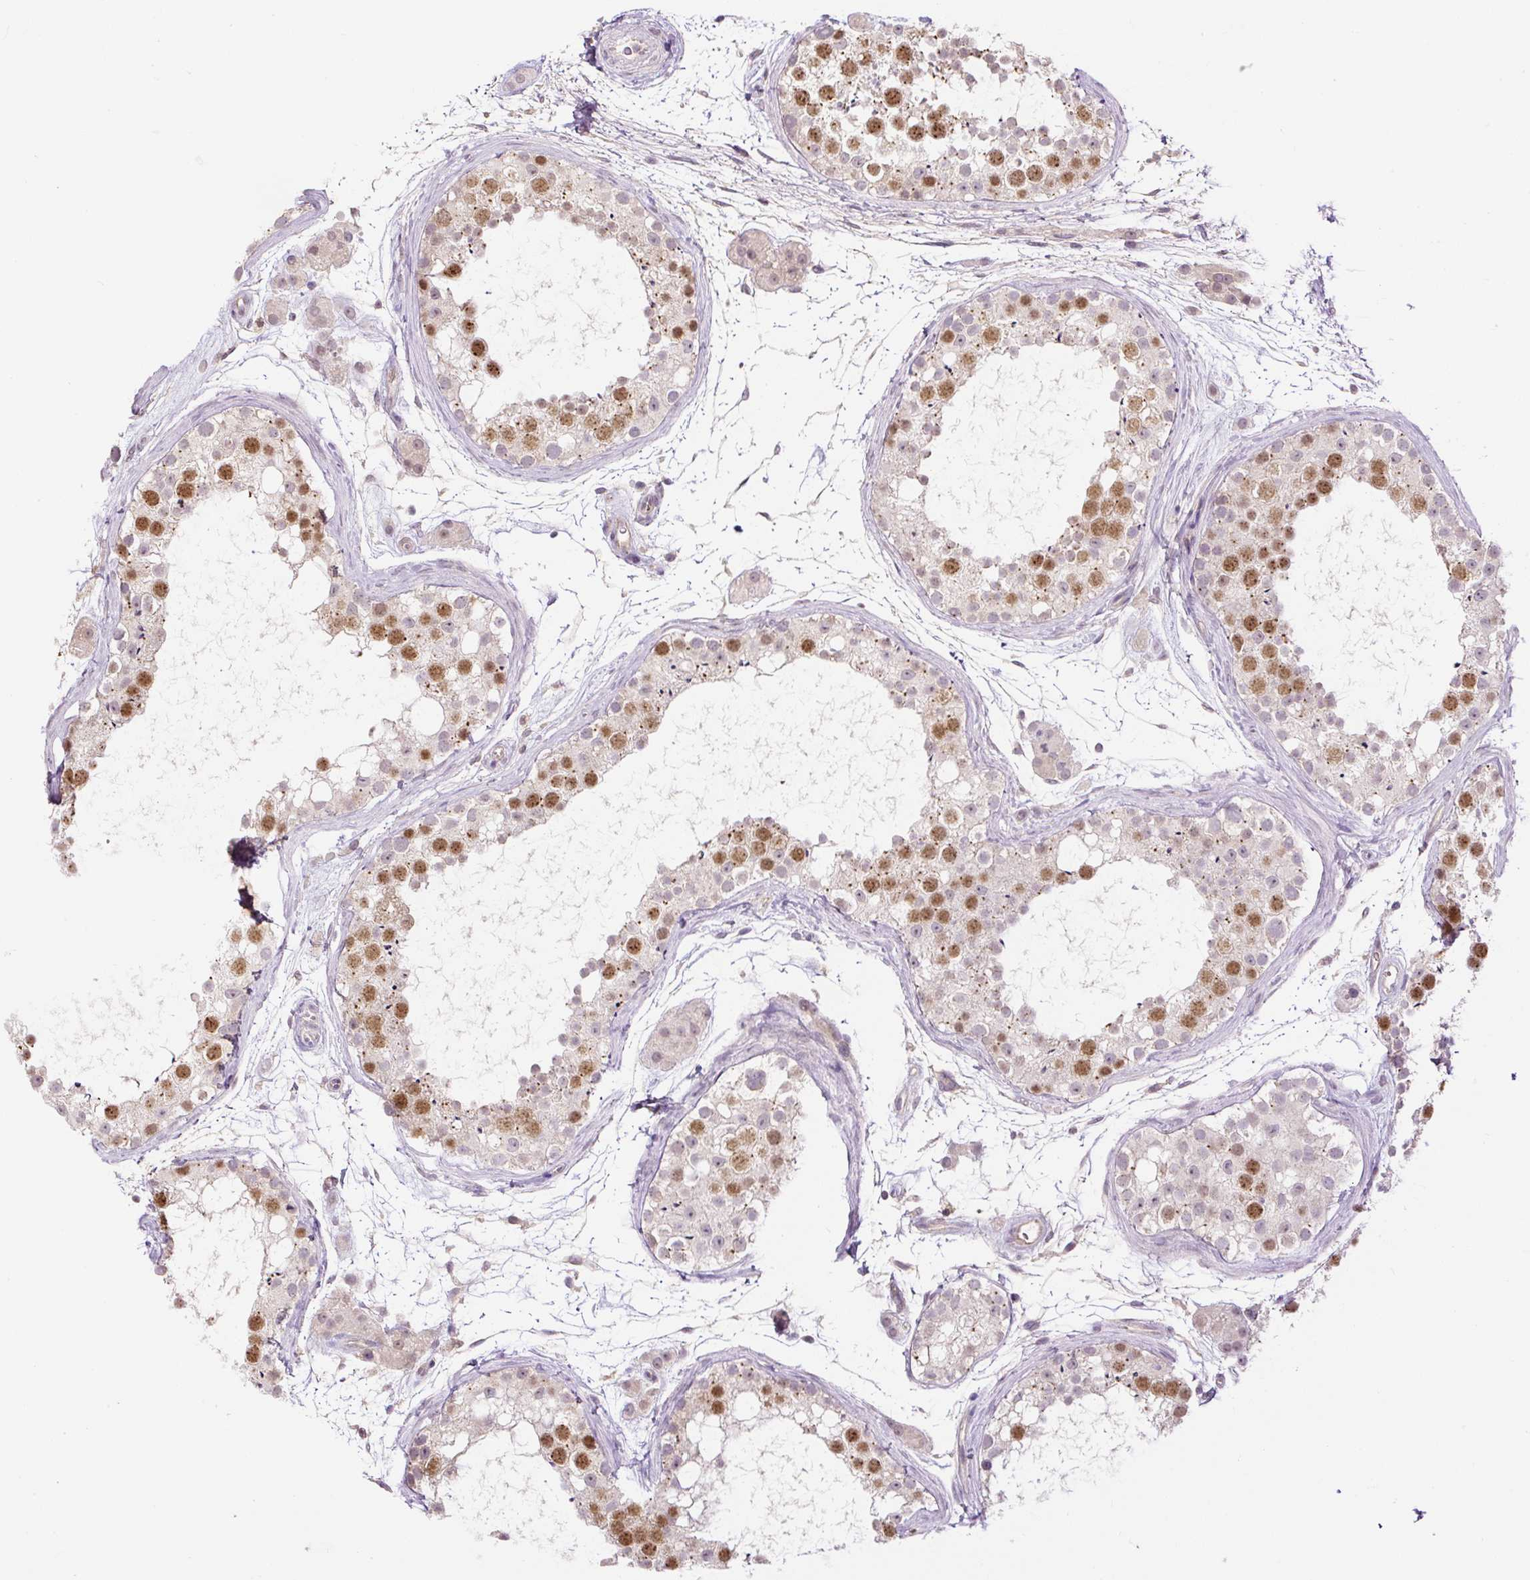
{"staining": {"intensity": "moderate", "quantity": "25%-75%", "location": "nuclear"}, "tissue": "testis", "cell_type": "Cells in seminiferous ducts", "image_type": "normal", "snomed": [{"axis": "morphology", "description": "Normal tissue, NOS"}, {"axis": "topography", "description": "Testis"}], "caption": "Normal testis shows moderate nuclear positivity in about 25%-75% of cells in seminiferous ducts.", "gene": "RACGAP1", "patient": {"sex": "male", "age": 41}}